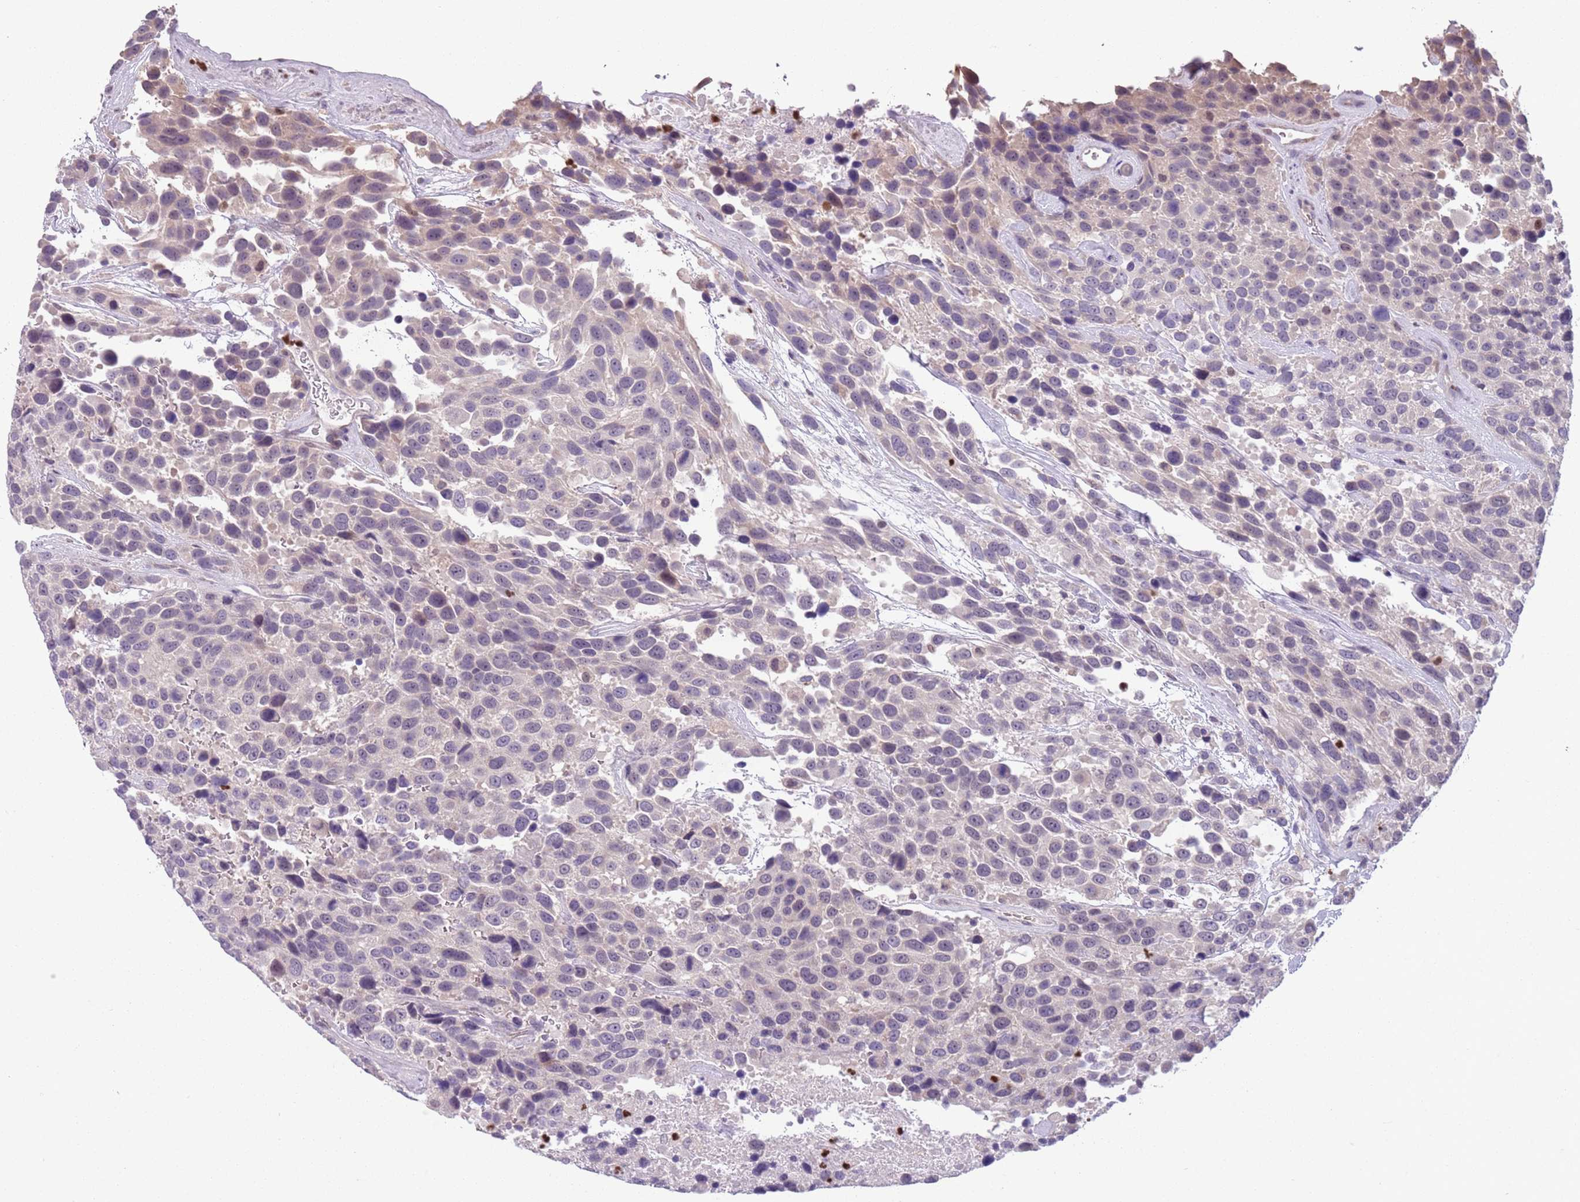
{"staining": {"intensity": "negative", "quantity": "none", "location": "none"}, "tissue": "urothelial cancer", "cell_type": "Tumor cells", "image_type": "cancer", "snomed": [{"axis": "morphology", "description": "Urothelial carcinoma, High grade"}, {"axis": "topography", "description": "Urinary bladder"}], "caption": "Immunohistochemical staining of human urothelial cancer demonstrates no significant staining in tumor cells.", "gene": "ADCY7", "patient": {"sex": "female", "age": 70}}